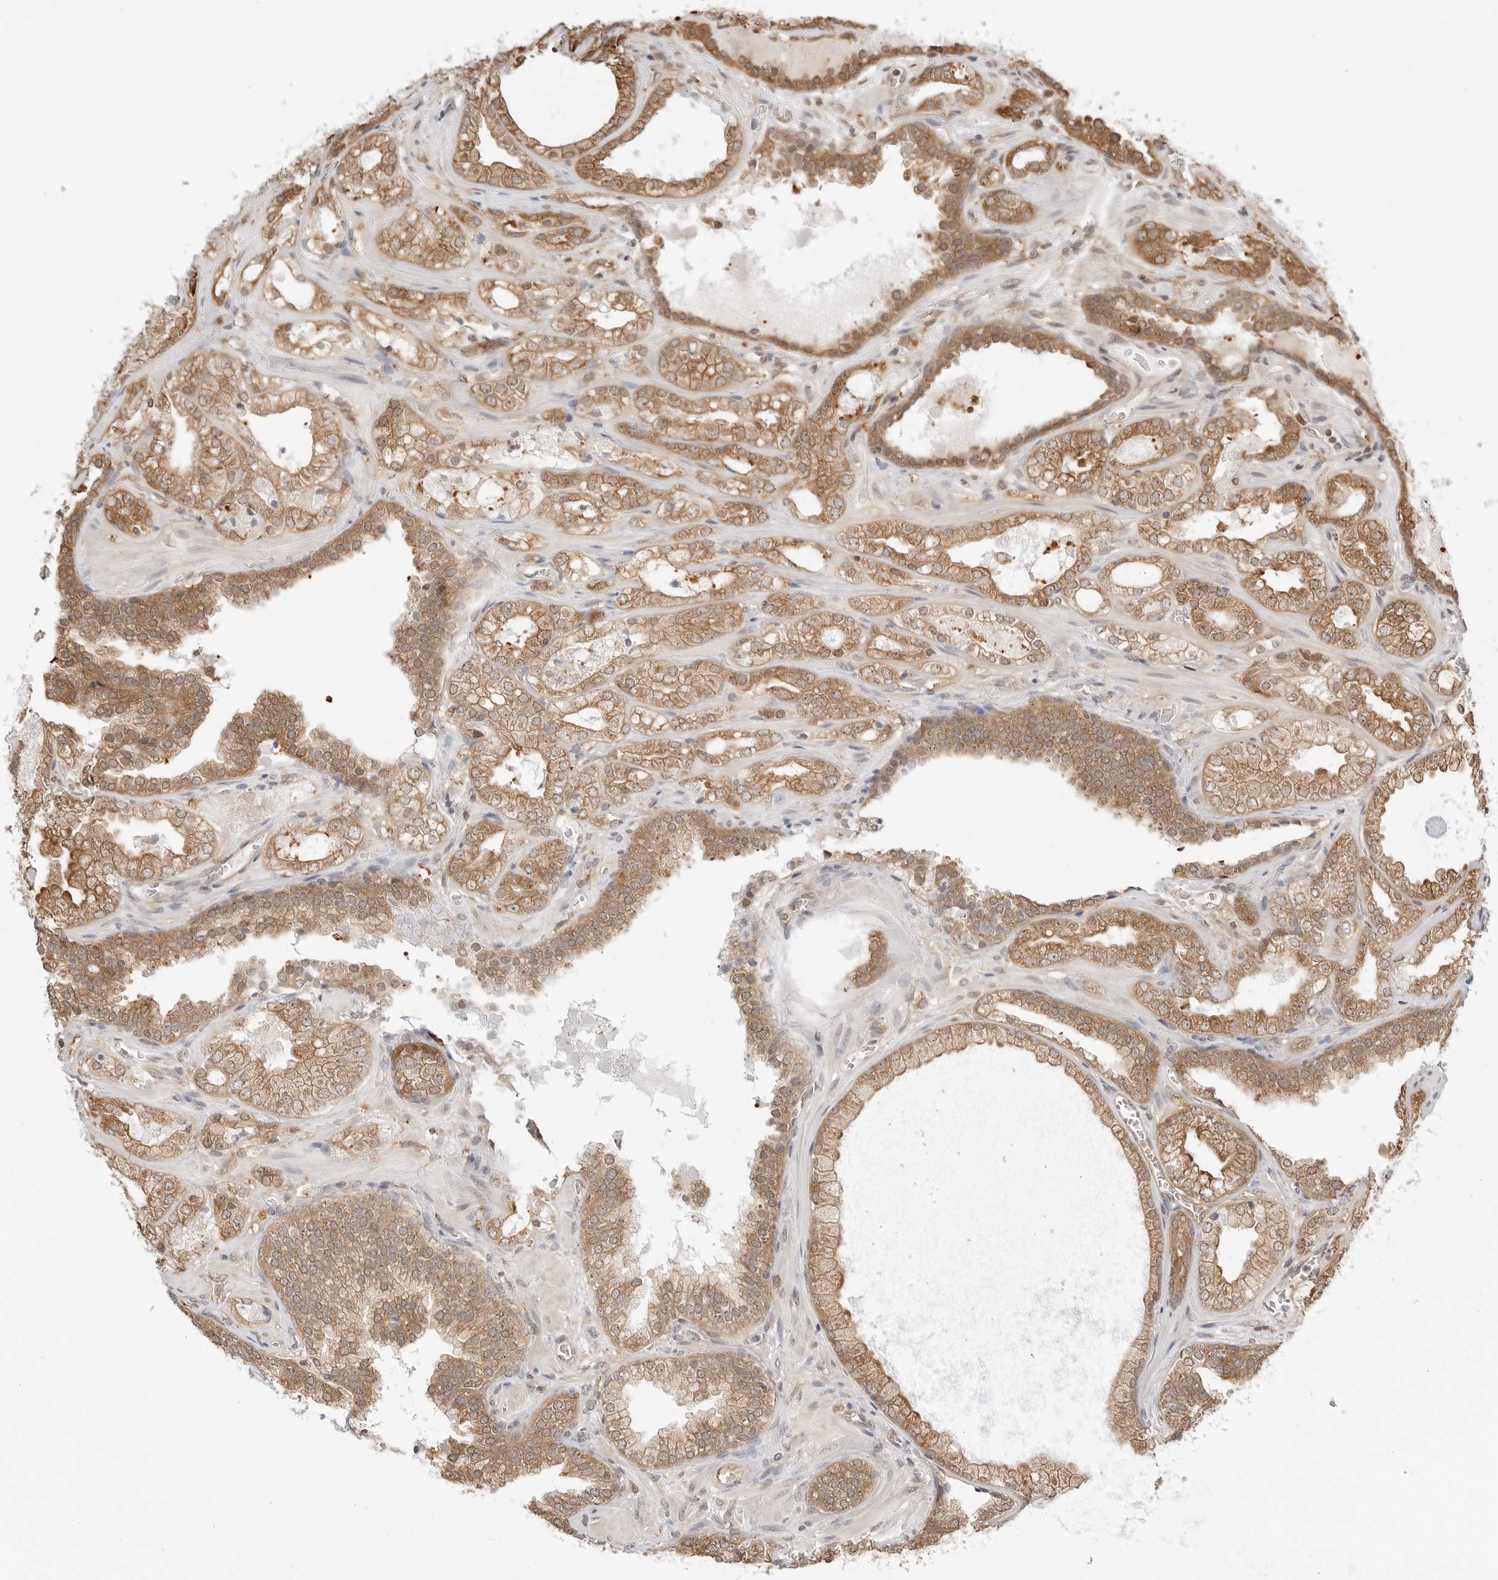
{"staining": {"intensity": "moderate", "quantity": ">75%", "location": "cytoplasmic/membranous"}, "tissue": "prostate cancer", "cell_type": "Tumor cells", "image_type": "cancer", "snomed": [{"axis": "morphology", "description": "Adenocarcinoma, High grade"}, {"axis": "topography", "description": "Prostate"}], "caption": "Tumor cells exhibit medium levels of moderate cytoplasmic/membranous positivity in about >75% of cells in adenocarcinoma (high-grade) (prostate). The protein is shown in brown color, while the nuclei are stained blue.", "gene": "NUDC", "patient": {"sex": "male", "age": 58}}